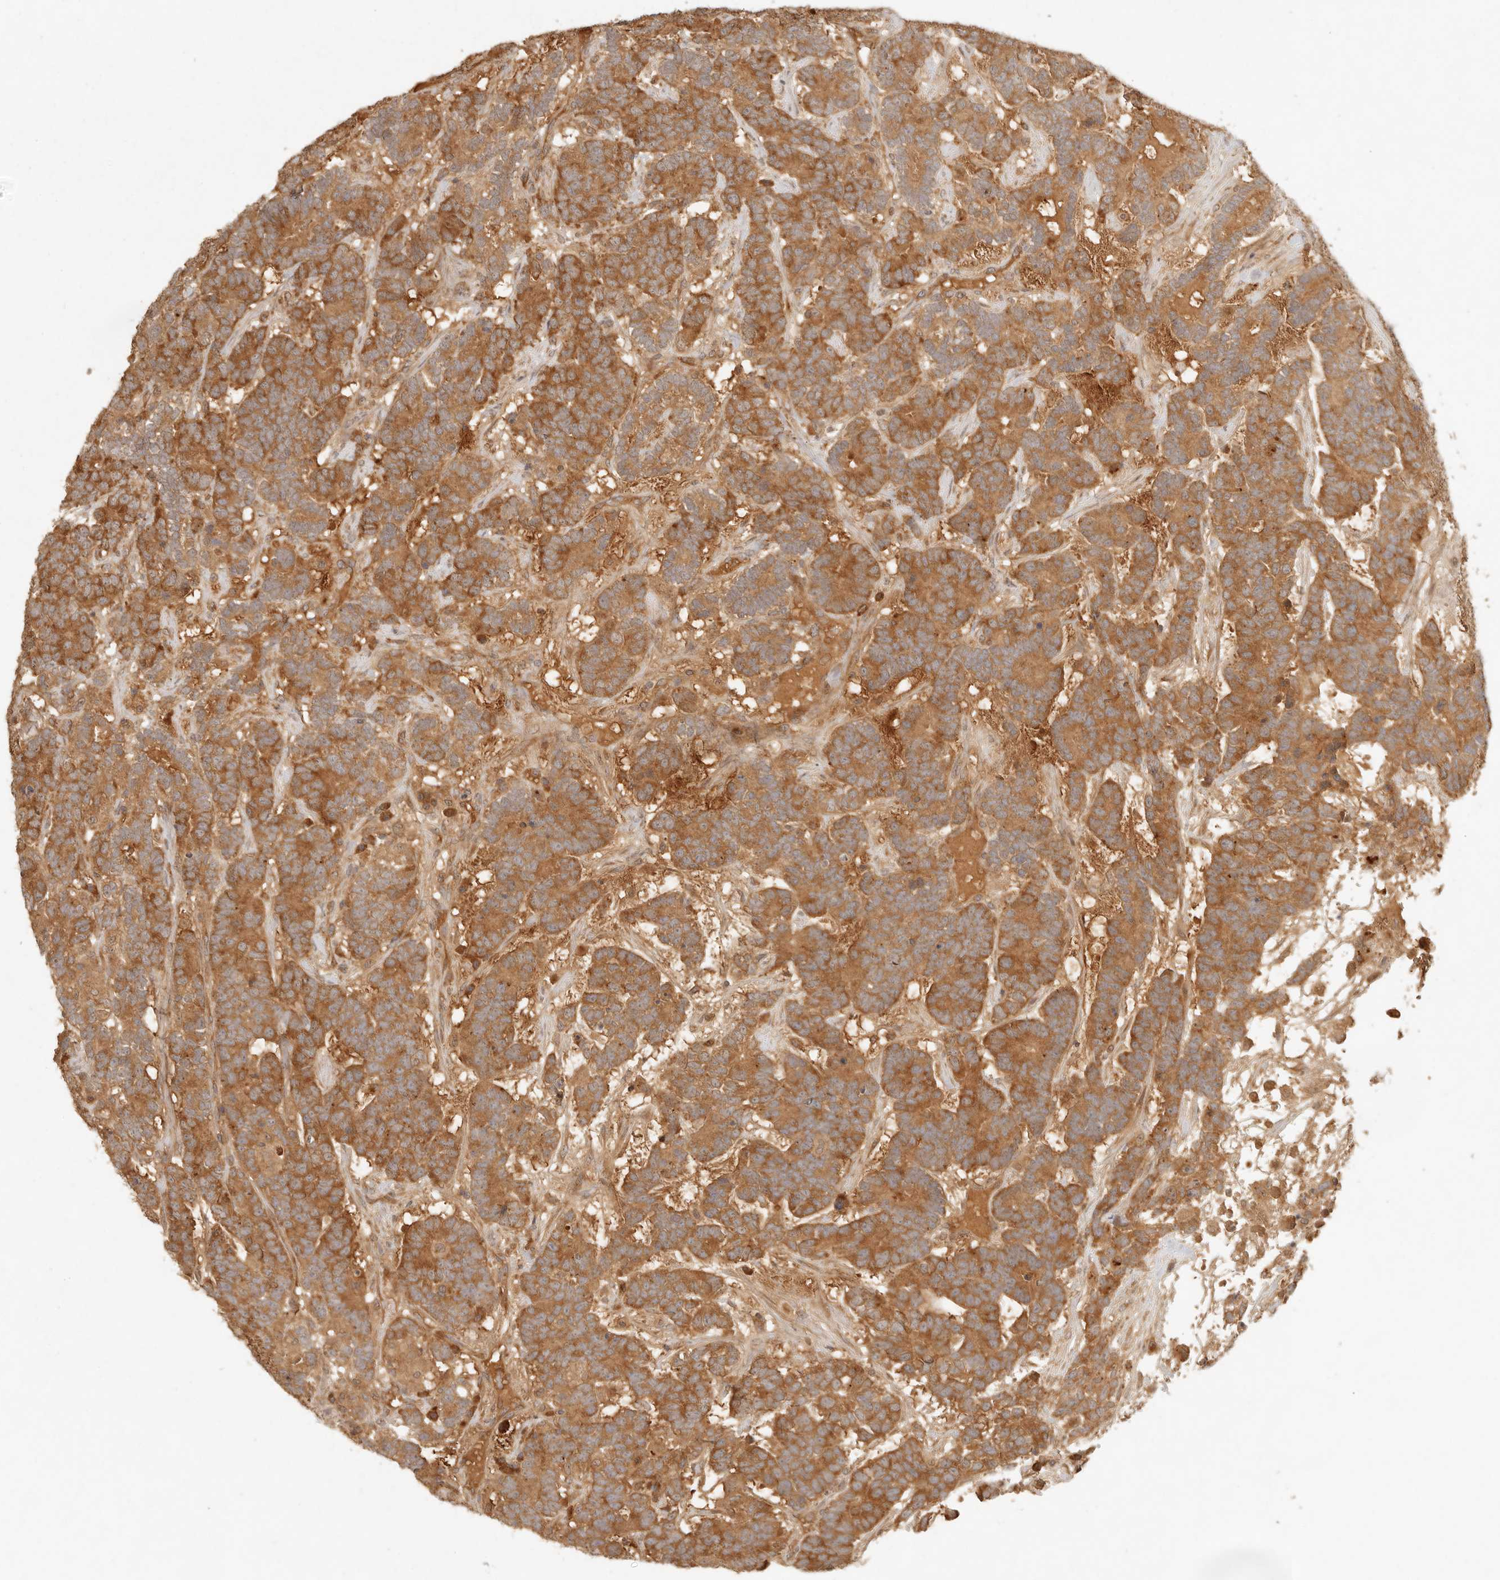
{"staining": {"intensity": "moderate", "quantity": ">75%", "location": "cytoplasmic/membranous"}, "tissue": "testis cancer", "cell_type": "Tumor cells", "image_type": "cancer", "snomed": [{"axis": "morphology", "description": "Carcinoma, Embryonal, NOS"}, {"axis": "topography", "description": "Testis"}], "caption": "Human testis cancer stained for a protein (brown) shows moderate cytoplasmic/membranous positive staining in approximately >75% of tumor cells.", "gene": "ANKRD61", "patient": {"sex": "male", "age": 26}}